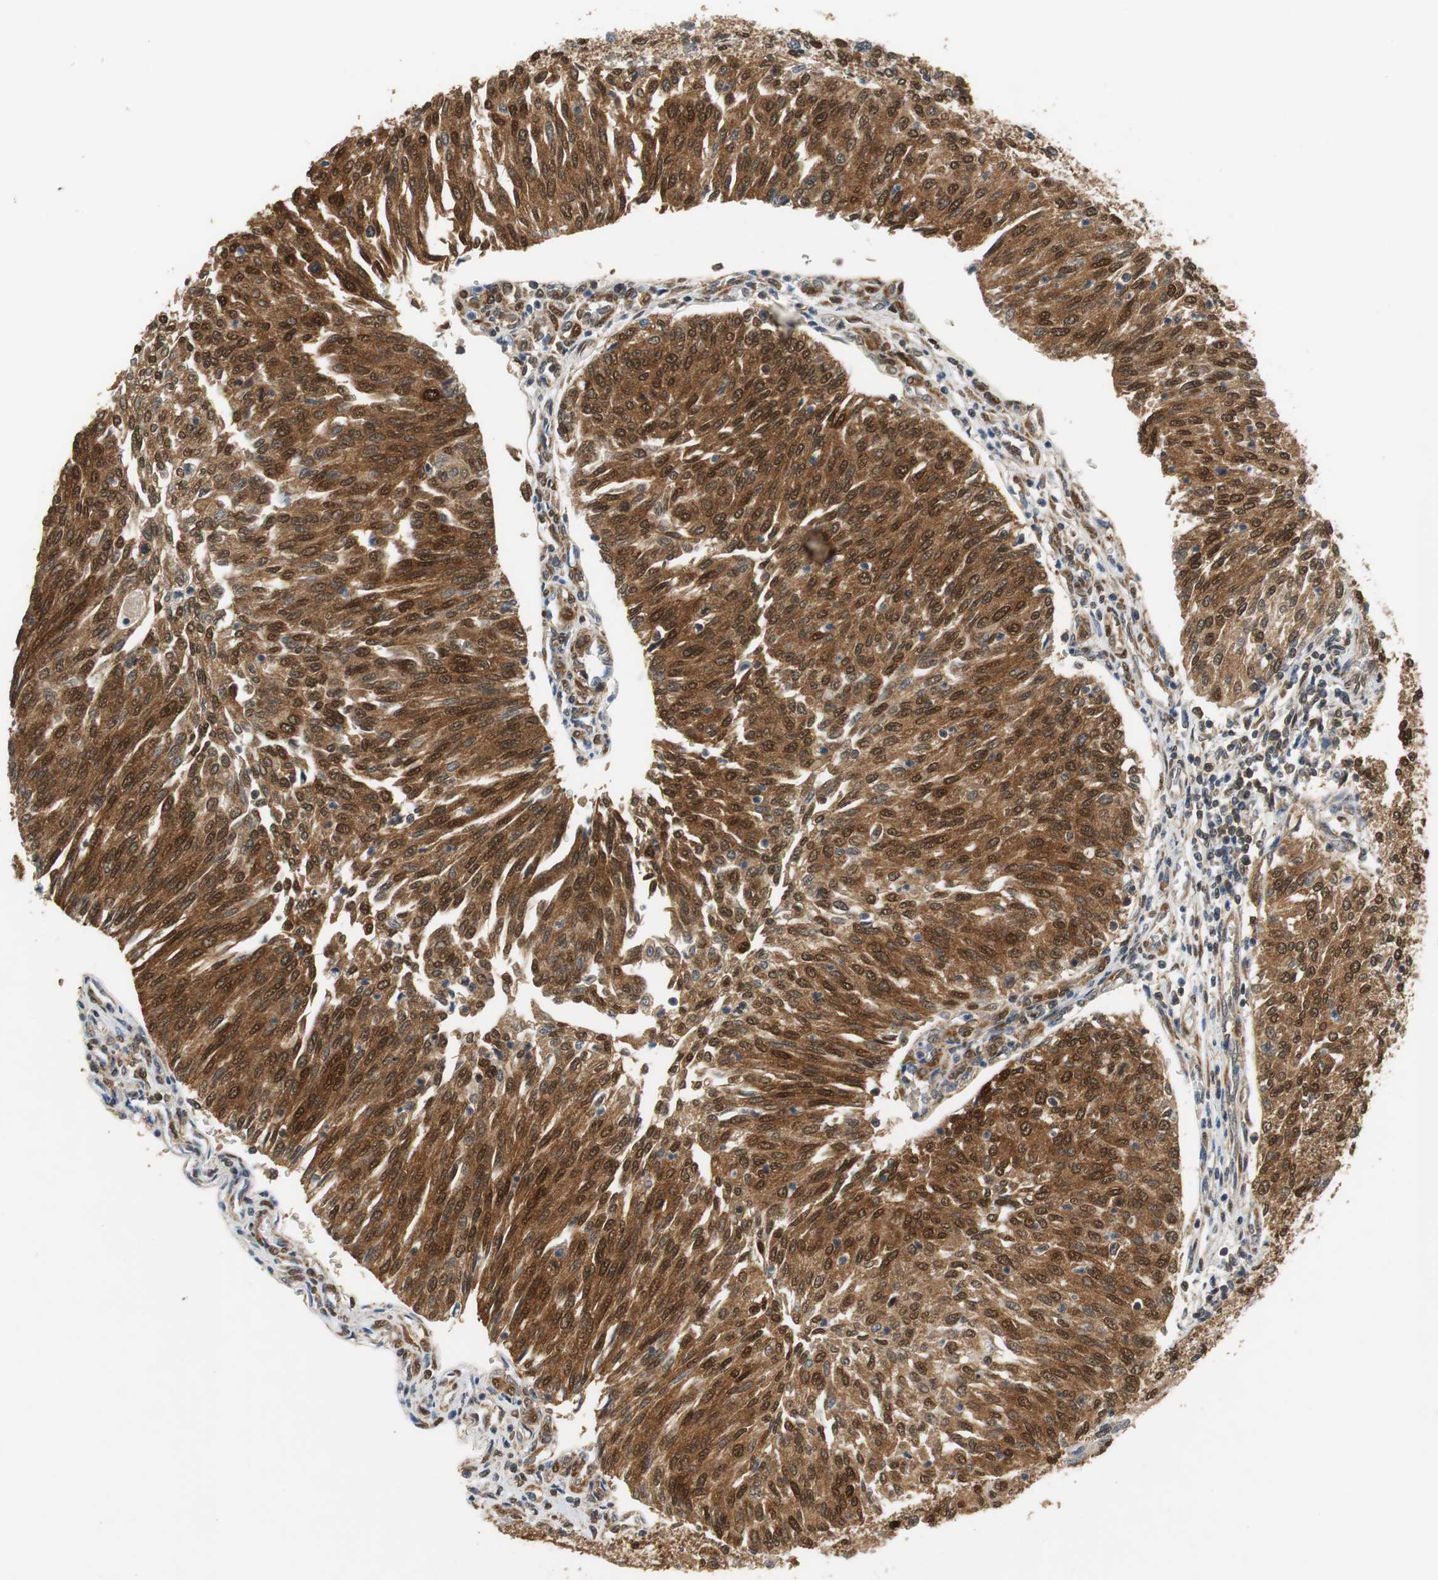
{"staining": {"intensity": "strong", "quantity": ">75%", "location": "cytoplasmic/membranous,nuclear"}, "tissue": "urothelial cancer", "cell_type": "Tumor cells", "image_type": "cancer", "snomed": [{"axis": "morphology", "description": "Urothelial carcinoma, Low grade"}, {"axis": "topography", "description": "Urinary bladder"}], "caption": "Immunohistochemistry (IHC) staining of low-grade urothelial carcinoma, which reveals high levels of strong cytoplasmic/membranous and nuclear staining in approximately >75% of tumor cells indicating strong cytoplasmic/membranous and nuclear protein expression. The staining was performed using DAB (3,3'-diaminobenzidine) (brown) for protein detection and nuclei were counterstained in hematoxylin (blue).", "gene": "UBQLN2", "patient": {"sex": "female", "age": 79}}